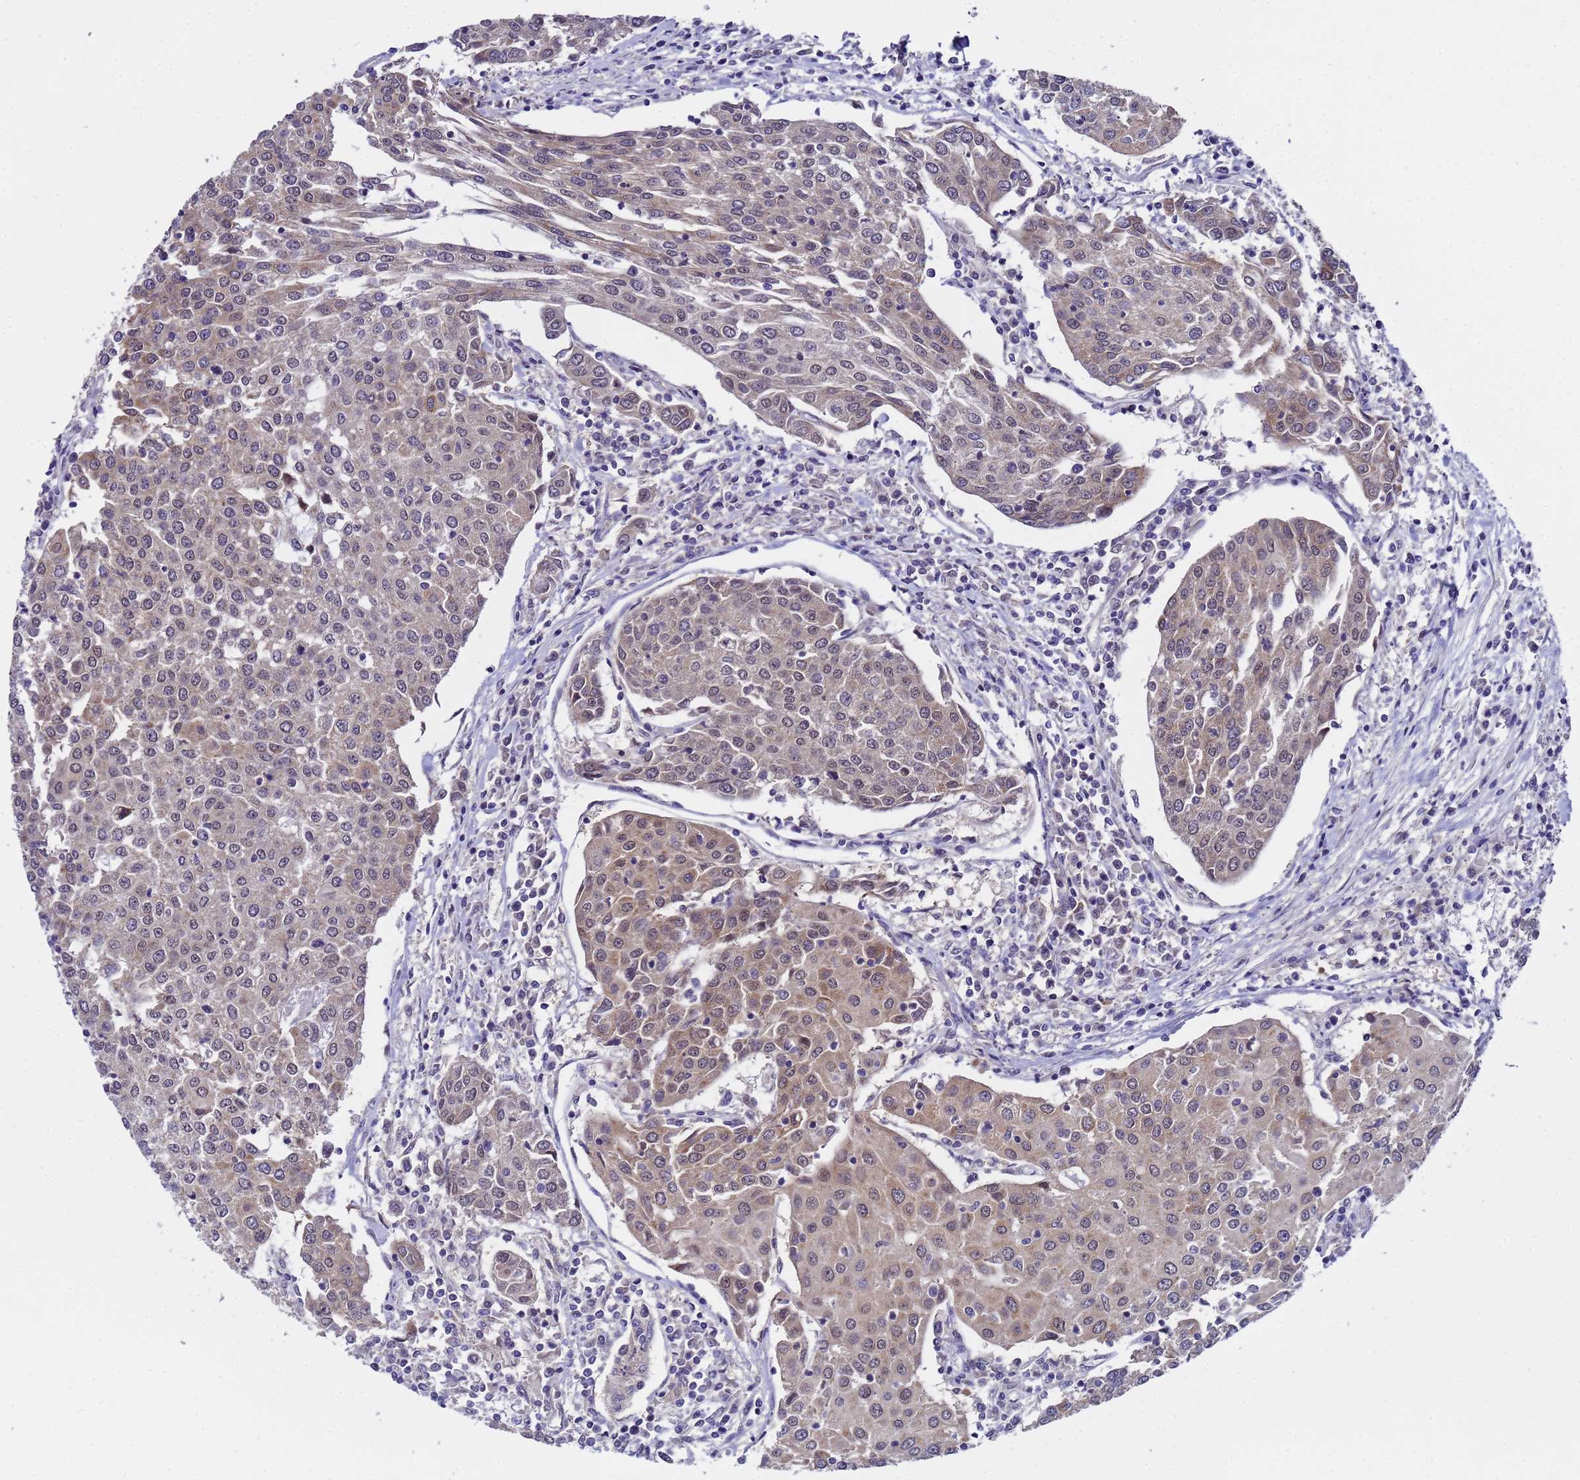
{"staining": {"intensity": "weak", "quantity": "25%-75%", "location": "cytoplasmic/membranous"}, "tissue": "urothelial cancer", "cell_type": "Tumor cells", "image_type": "cancer", "snomed": [{"axis": "morphology", "description": "Urothelial carcinoma, High grade"}, {"axis": "topography", "description": "Urinary bladder"}], "caption": "Immunohistochemical staining of human urothelial carcinoma (high-grade) reveals low levels of weak cytoplasmic/membranous protein positivity in about 25%-75% of tumor cells.", "gene": "ANAPC13", "patient": {"sex": "female", "age": 85}}